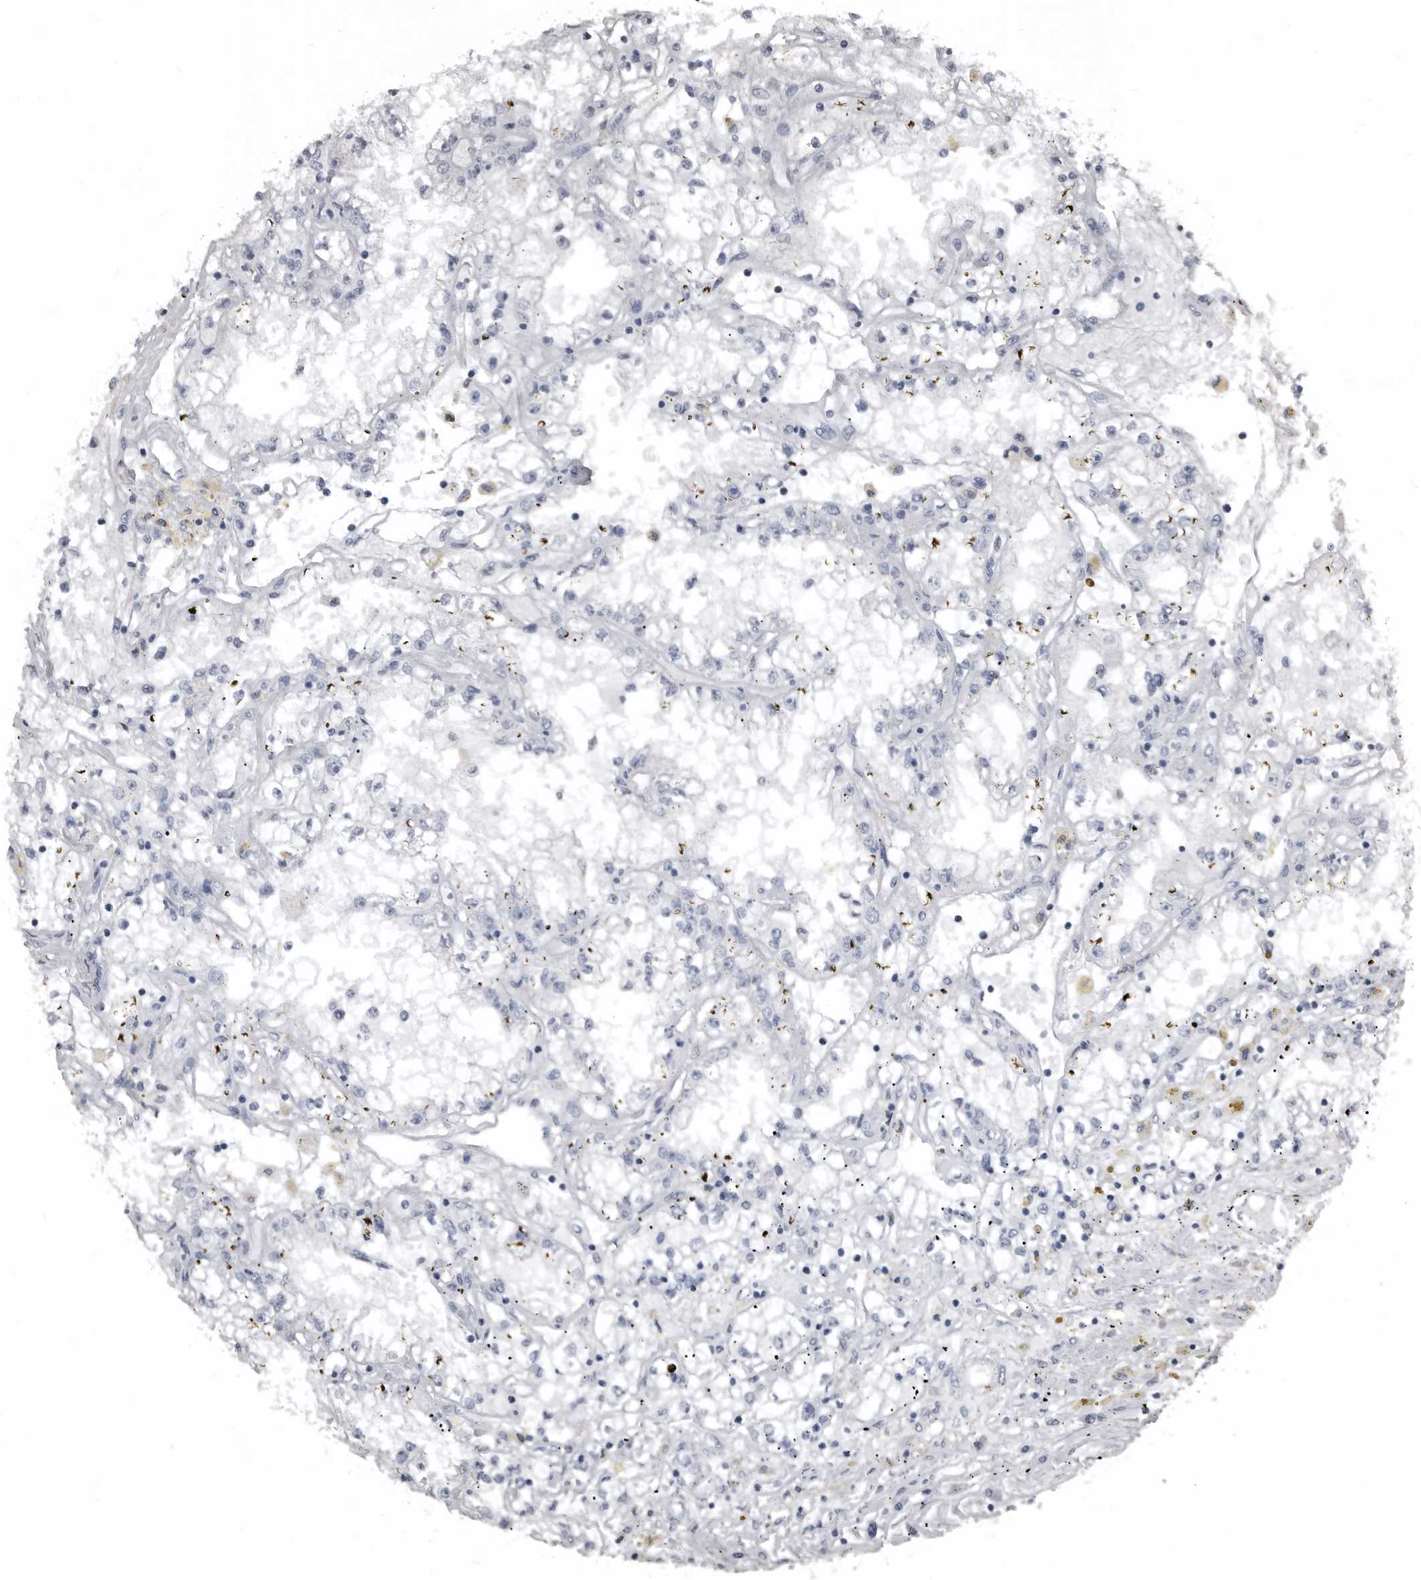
{"staining": {"intensity": "negative", "quantity": "none", "location": "none"}, "tissue": "renal cancer", "cell_type": "Tumor cells", "image_type": "cancer", "snomed": [{"axis": "morphology", "description": "Adenocarcinoma, NOS"}, {"axis": "topography", "description": "Kidney"}], "caption": "There is no significant expression in tumor cells of adenocarcinoma (renal).", "gene": "GREB1", "patient": {"sex": "male", "age": 56}}